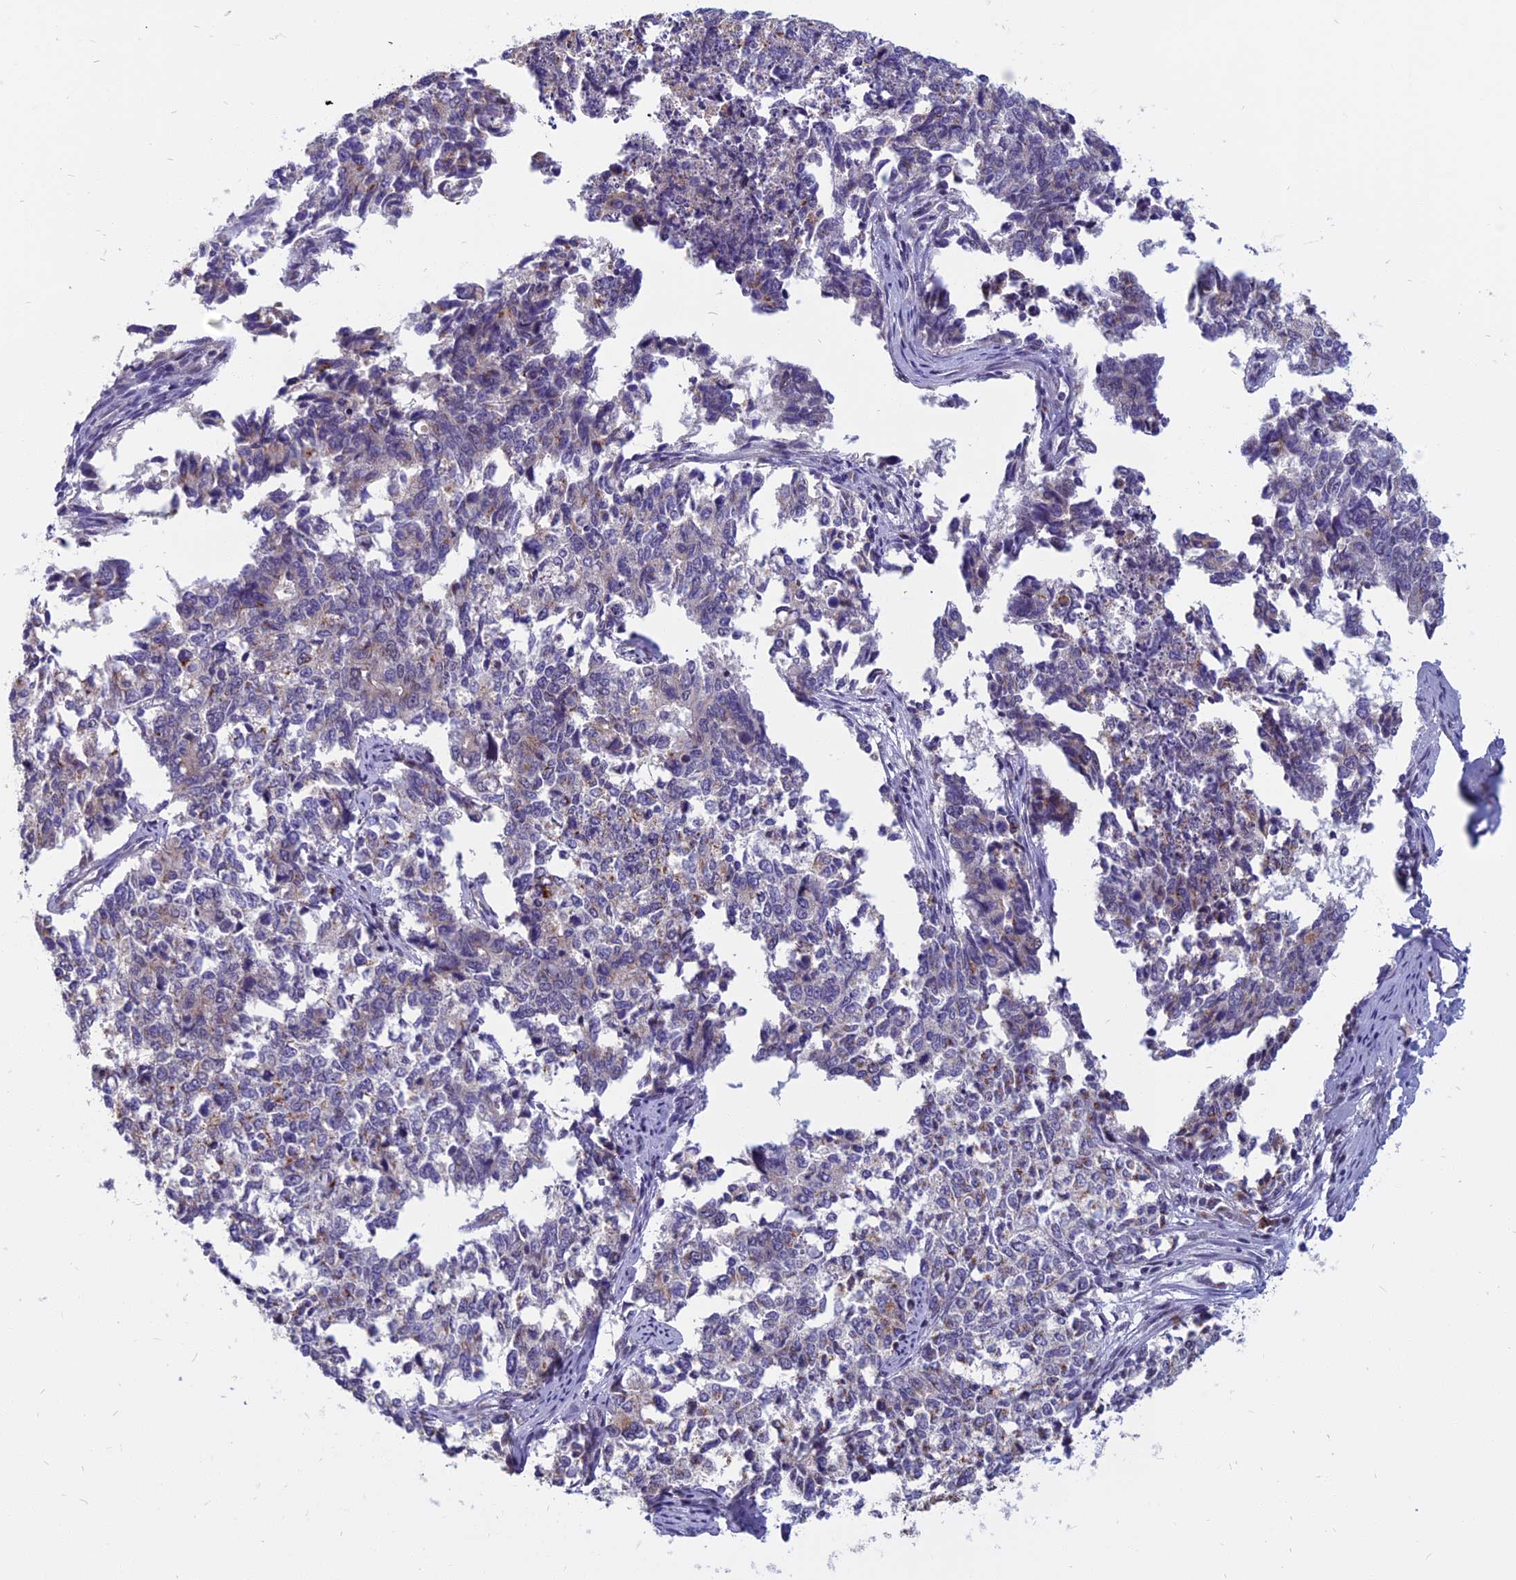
{"staining": {"intensity": "negative", "quantity": "none", "location": "none"}, "tissue": "cervical cancer", "cell_type": "Tumor cells", "image_type": "cancer", "snomed": [{"axis": "morphology", "description": "Squamous cell carcinoma, NOS"}, {"axis": "topography", "description": "Cervix"}], "caption": "This is an immunohistochemistry micrograph of human cervical squamous cell carcinoma. There is no staining in tumor cells.", "gene": "CCDC113", "patient": {"sex": "female", "age": 63}}